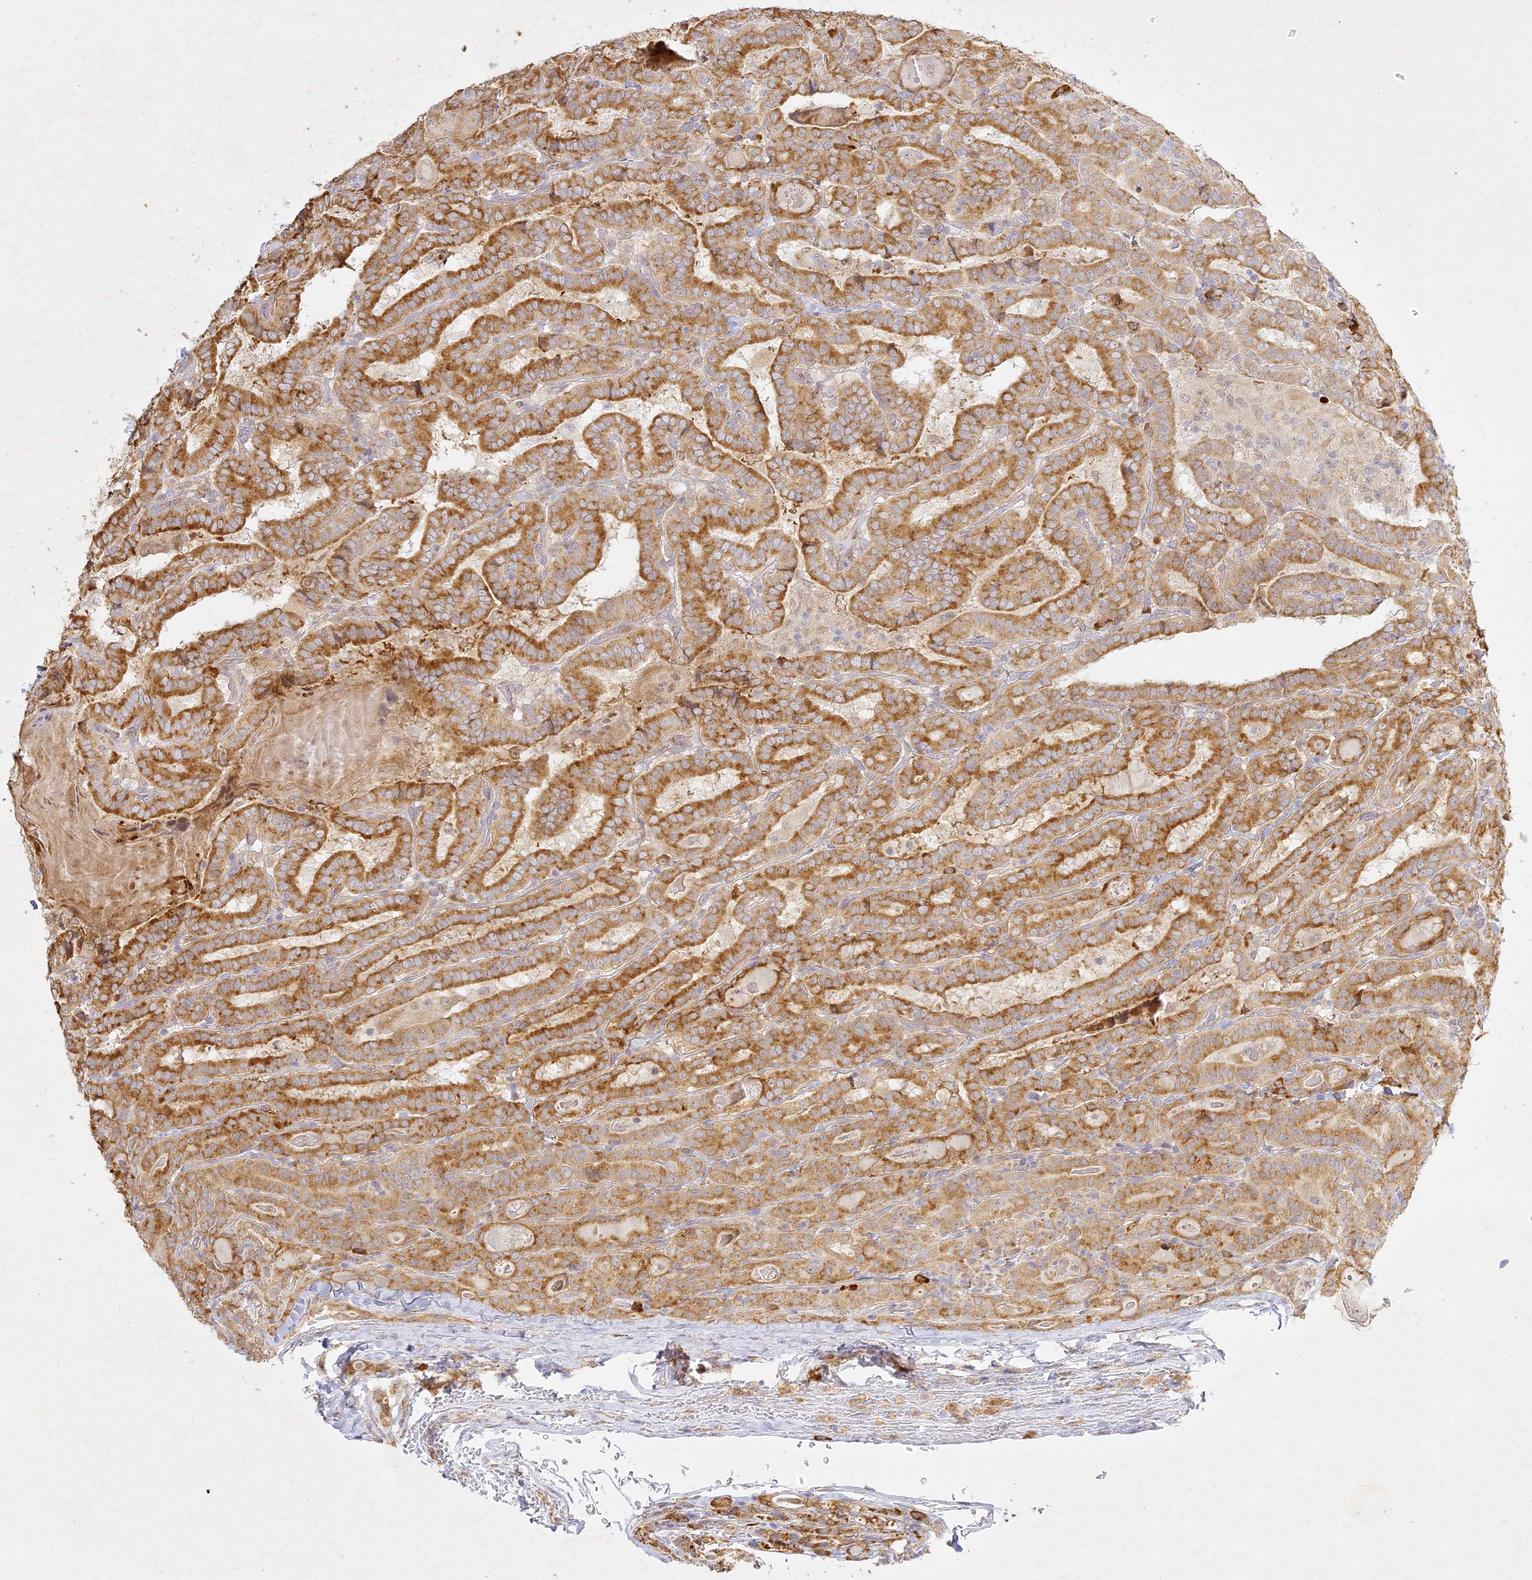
{"staining": {"intensity": "moderate", "quantity": ">75%", "location": "cytoplasmic/membranous"}, "tissue": "thyroid cancer", "cell_type": "Tumor cells", "image_type": "cancer", "snomed": [{"axis": "morphology", "description": "Papillary adenocarcinoma, NOS"}, {"axis": "topography", "description": "Thyroid gland"}], "caption": "Immunohistochemistry staining of thyroid cancer, which displays medium levels of moderate cytoplasmic/membranous positivity in approximately >75% of tumor cells indicating moderate cytoplasmic/membranous protein expression. The staining was performed using DAB (brown) for protein detection and nuclei were counterstained in hematoxylin (blue).", "gene": "SLC30A5", "patient": {"sex": "female", "age": 72}}